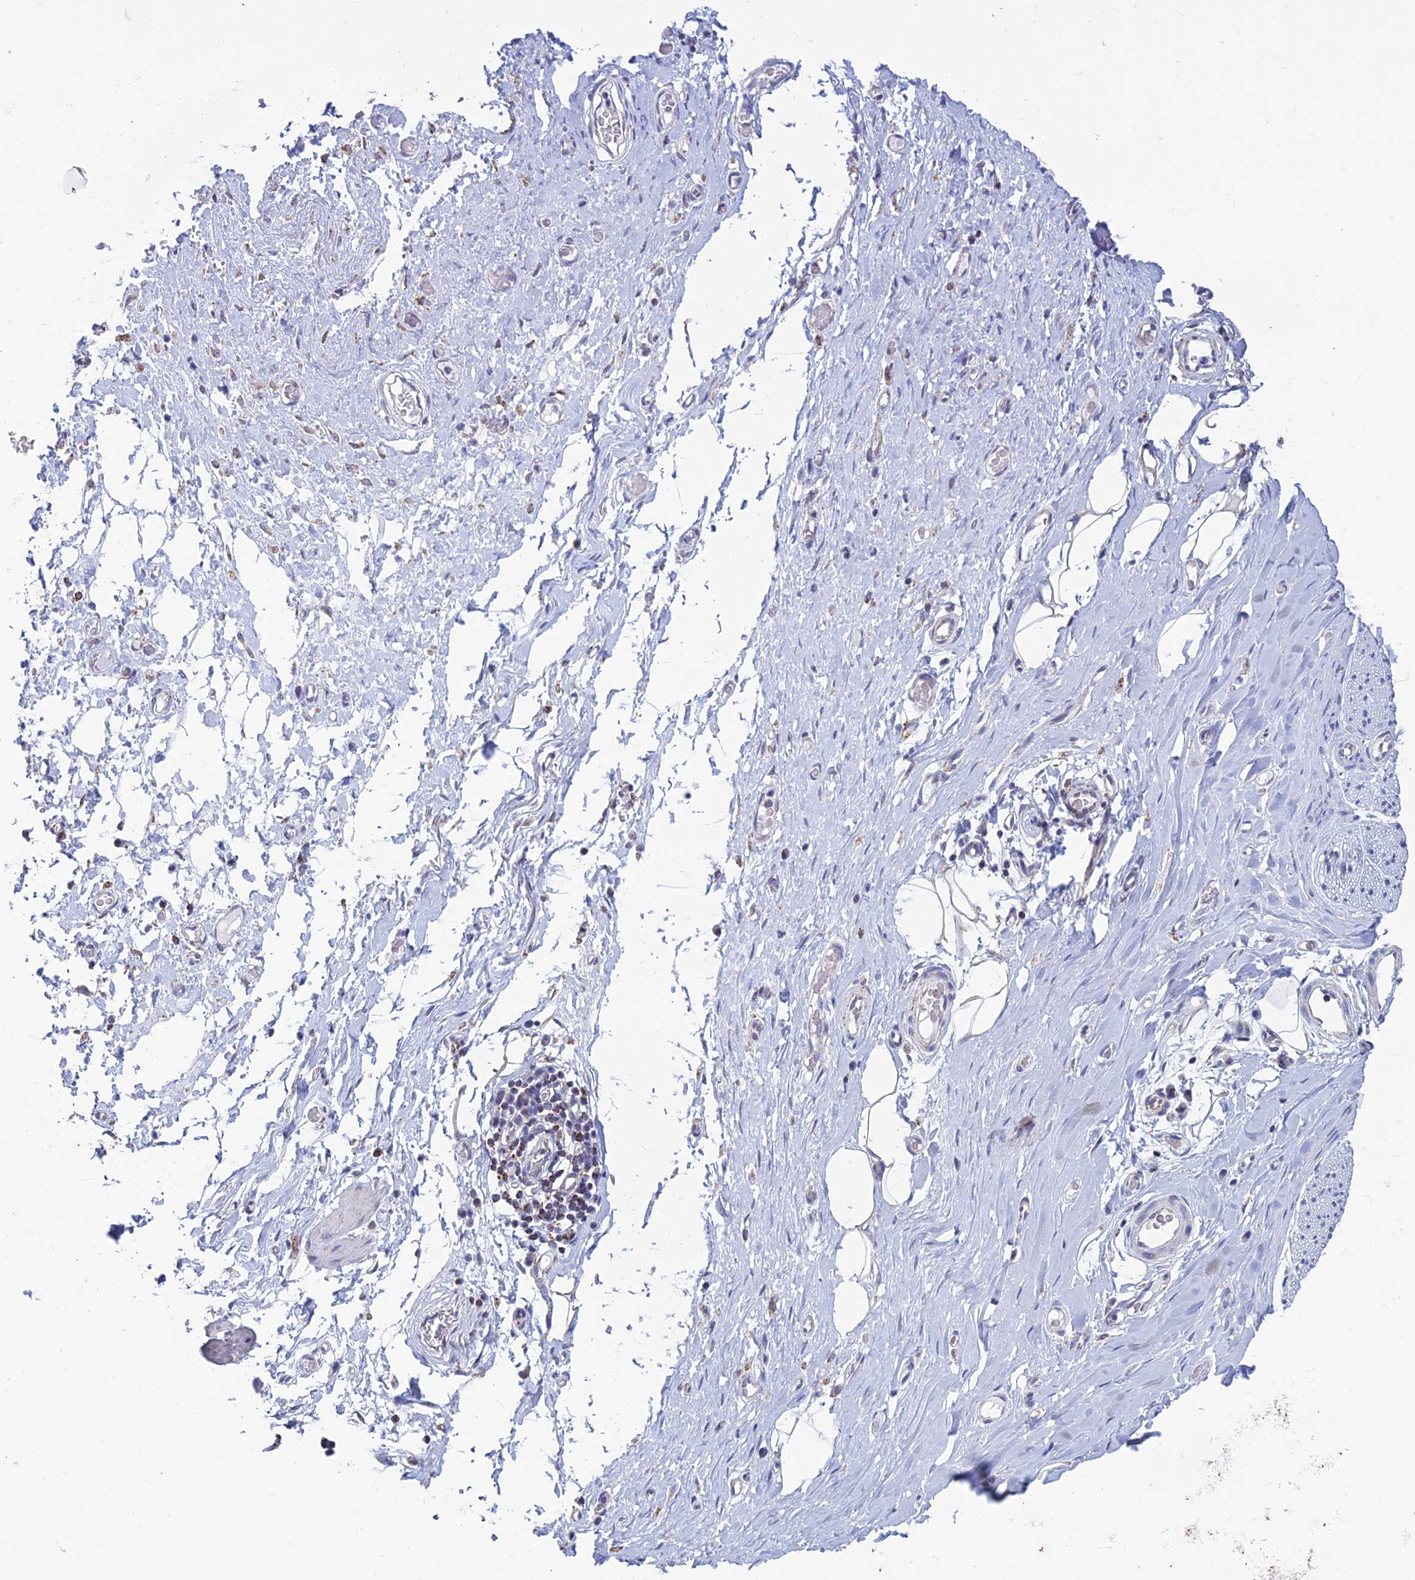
{"staining": {"intensity": "negative", "quantity": "none", "location": "none"}, "tissue": "adipose tissue", "cell_type": "Adipocytes", "image_type": "normal", "snomed": [{"axis": "morphology", "description": "Normal tissue, NOS"}, {"axis": "morphology", "description": "Adenocarcinoma, NOS"}, {"axis": "topography", "description": "Esophagus"}, {"axis": "topography", "description": "Stomach, upper"}, {"axis": "topography", "description": "Peripheral nerve tissue"}], "caption": "DAB (3,3'-diaminobenzidine) immunohistochemical staining of benign human adipose tissue demonstrates no significant staining in adipocytes. The staining was performed using DAB to visualize the protein expression in brown, while the nuclei were stained in blue with hematoxylin (Magnification: 20x).", "gene": "ZNG1A", "patient": {"sex": "male", "age": 62}}